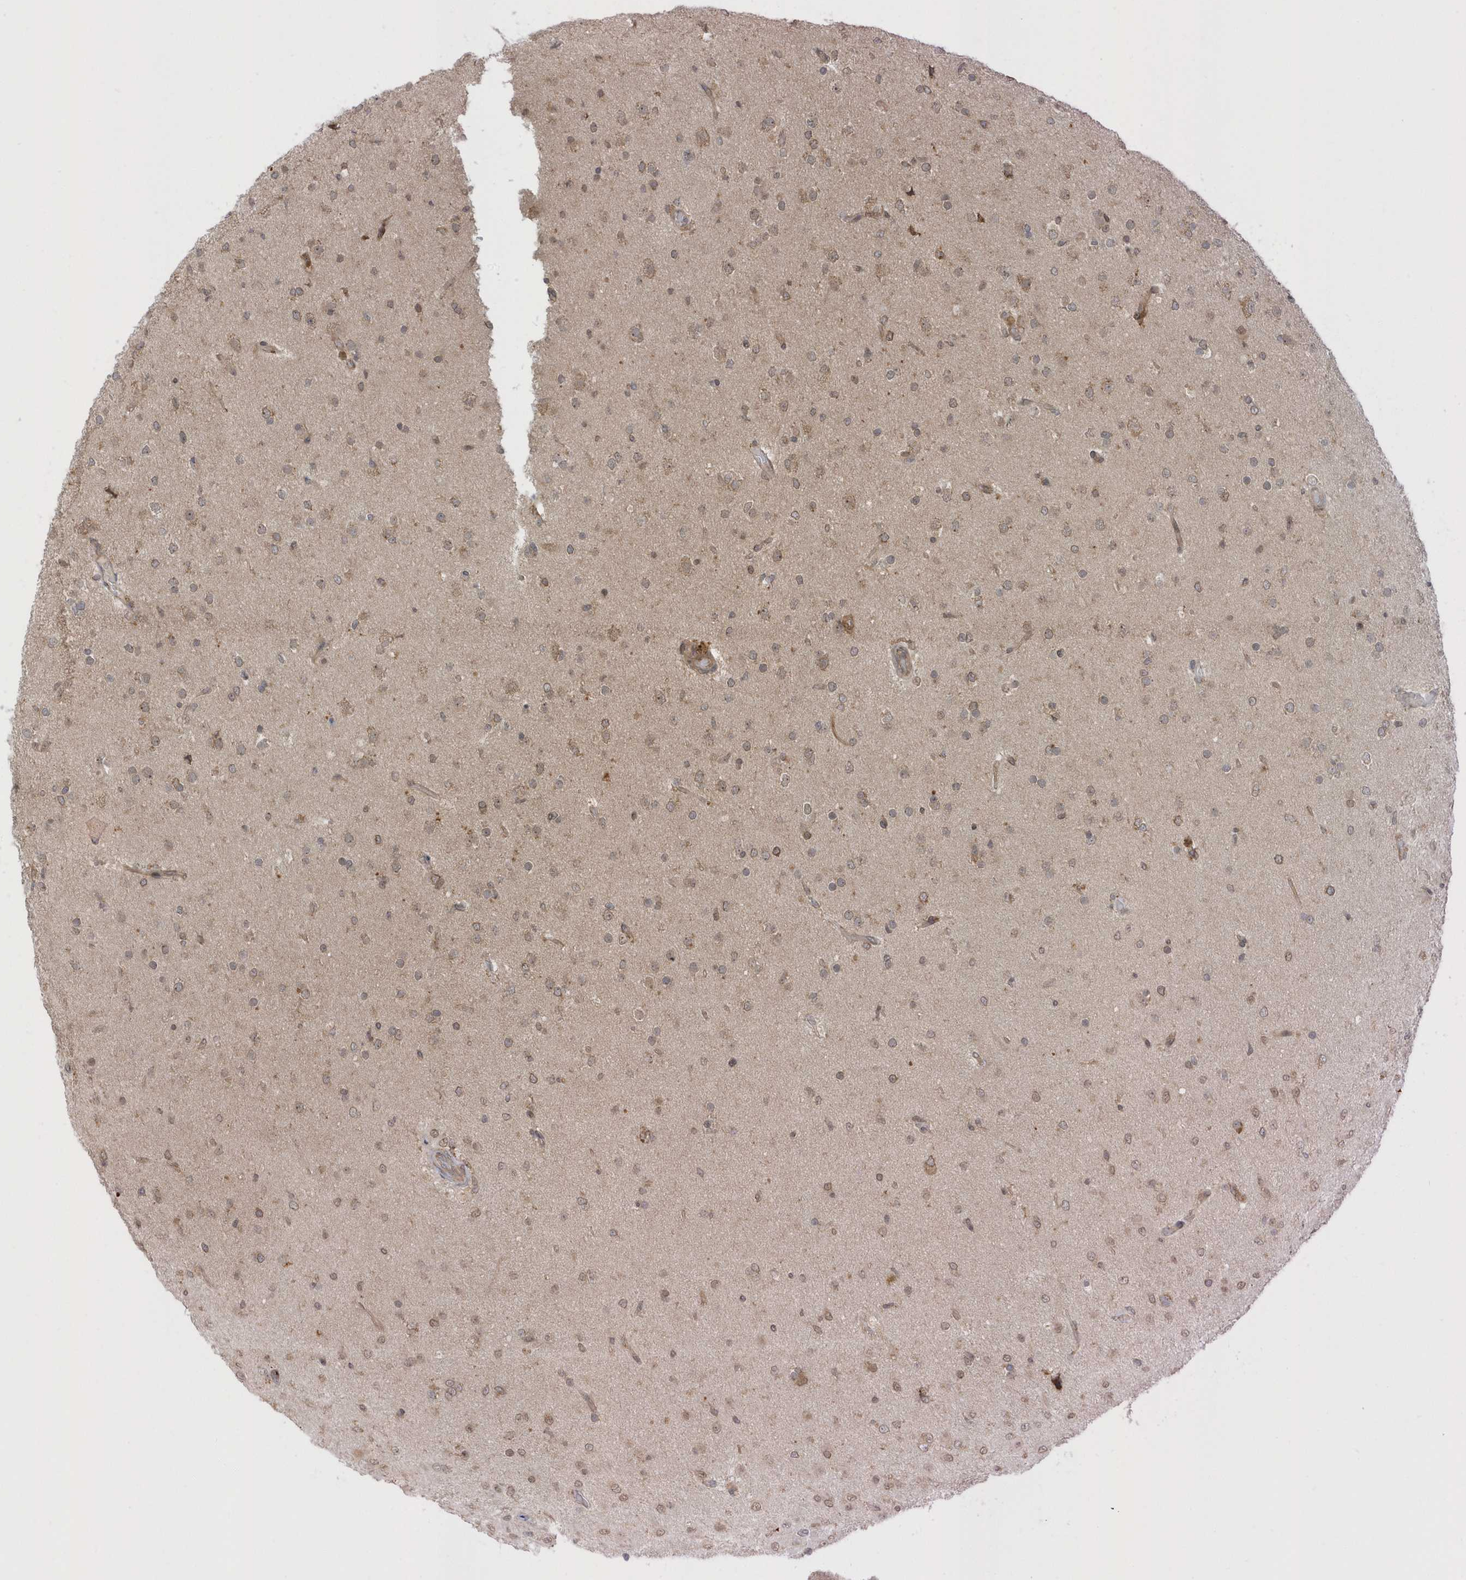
{"staining": {"intensity": "moderate", "quantity": "25%-75%", "location": "nuclear"}, "tissue": "glioma", "cell_type": "Tumor cells", "image_type": "cancer", "snomed": [{"axis": "morphology", "description": "Glioma, malignant, Low grade"}, {"axis": "topography", "description": "Brain"}], "caption": "DAB immunohistochemical staining of glioma displays moderate nuclear protein expression in about 25%-75% of tumor cells.", "gene": "METTL21A", "patient": {"sex": "male", "age": 65}}